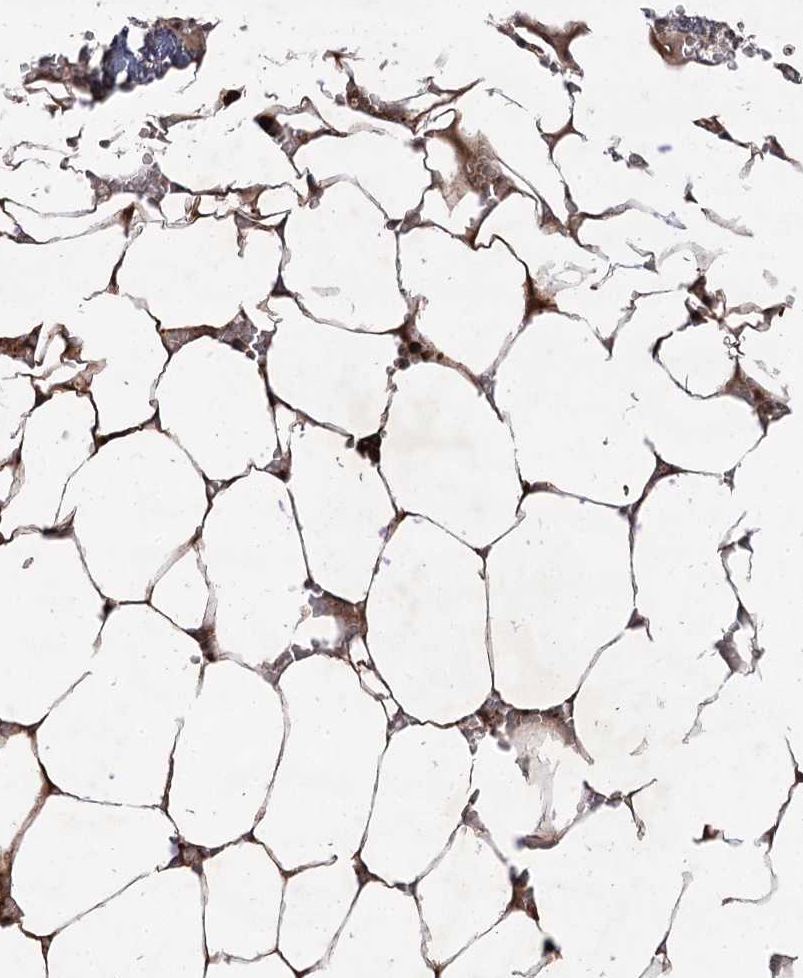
{"staining": {"intensity": "moderate", "quantity": "25%-75%", "location": "cytoplasmic/membranous"}, "tissue": "bone marrow", "cell_type": "Hematopoietic cells", "image_type": "normal", "snomed": [{"axis": "morphology", "description": "Normal tissue, NOS"}, {"axis": "topography", "description": "Bone marrow"}], "caption": "Protein analysis of normal bone marrow shows moderate cytoplasmic/membranous expression in approximately 25%-75% of hematopoietic cells. (Stains: DAB in brown, nuclei in blue, Microscopy: brightfield microscopy at high magnification).", "gene": "RNF24", "patient": {"sex": "male", "age": 70}}